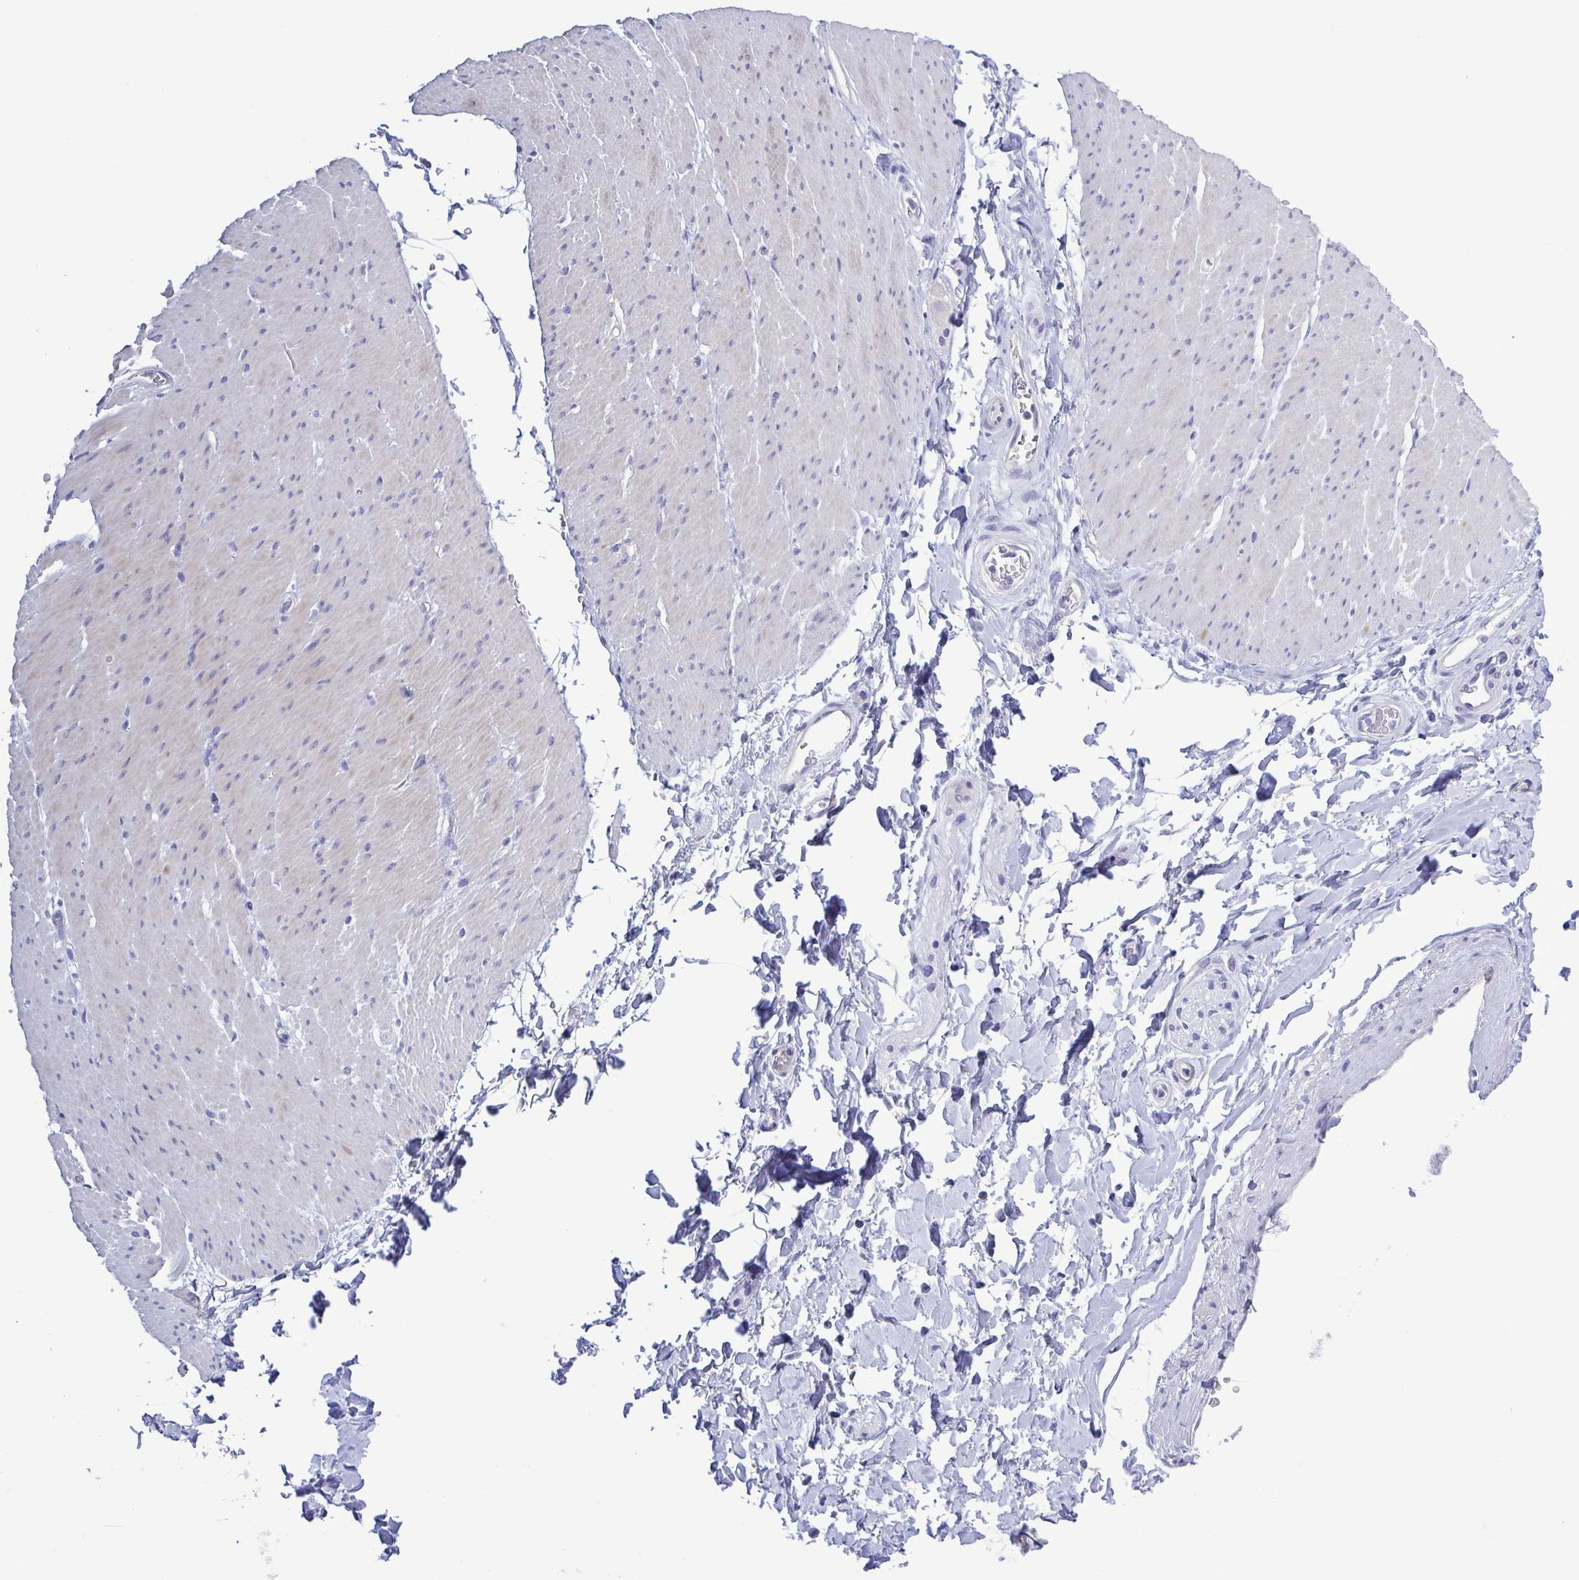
{"staining": {"intensity": "negative", "quantity": "none", "location": "none"}, "tissue": "smooth muscle", "cell_type": "Smooth muscle cells", "image_type": "normal", "snomed": [{"axis": "morphology", "description": "Normal tissue, NOS"}, {"axis": "topography", "description": "Smooth muscle"}, {"axis": "topography", "description": "Rectum"}], "caption": "This is a image of IHC staining of unremarkable smooth muscle, which shows no staining in smooth muscle cells.", "gene": "TEX12", "patient": {"sex": "male", "age": 53}}